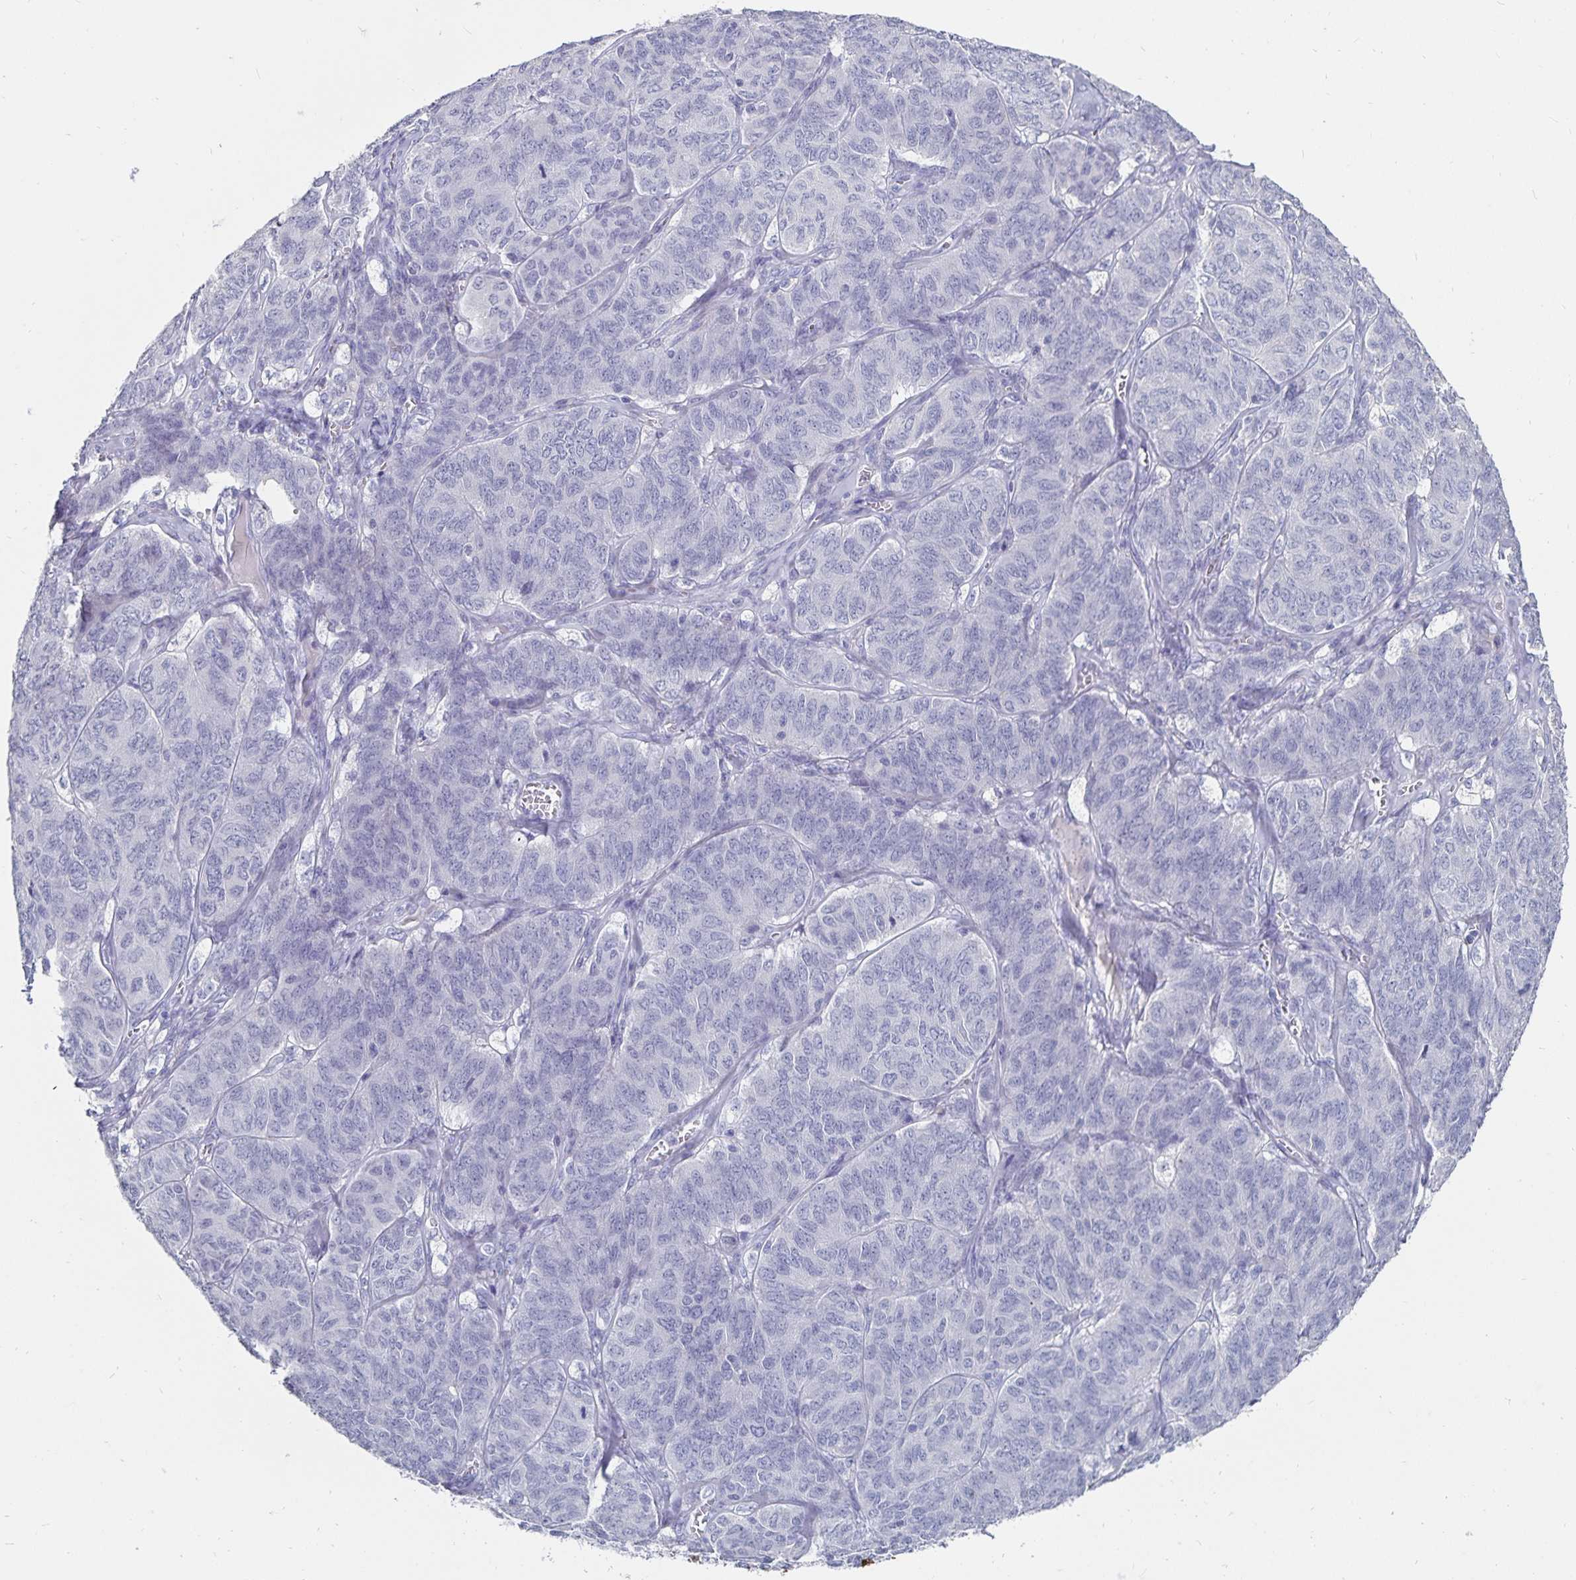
{"staining": {"intensity": "negative", "quantity": "none", "location": "none"}, "tissue": "ovarian cancer", "cell_type": "Tumor cells", "image_type": "cancer", "snomed": [{"axis": "morphology", "description": "Carcinoma, endometroid"}, {"axis": "topography", "description": "Ovary"}], "caption": "Photomicrograph shows no significant protein expression in tumor cells of ovarian cancer. Nuclei are stained in blue.", "gene": "CFAP69", "patient": {"sex": "female", "age": 80}}